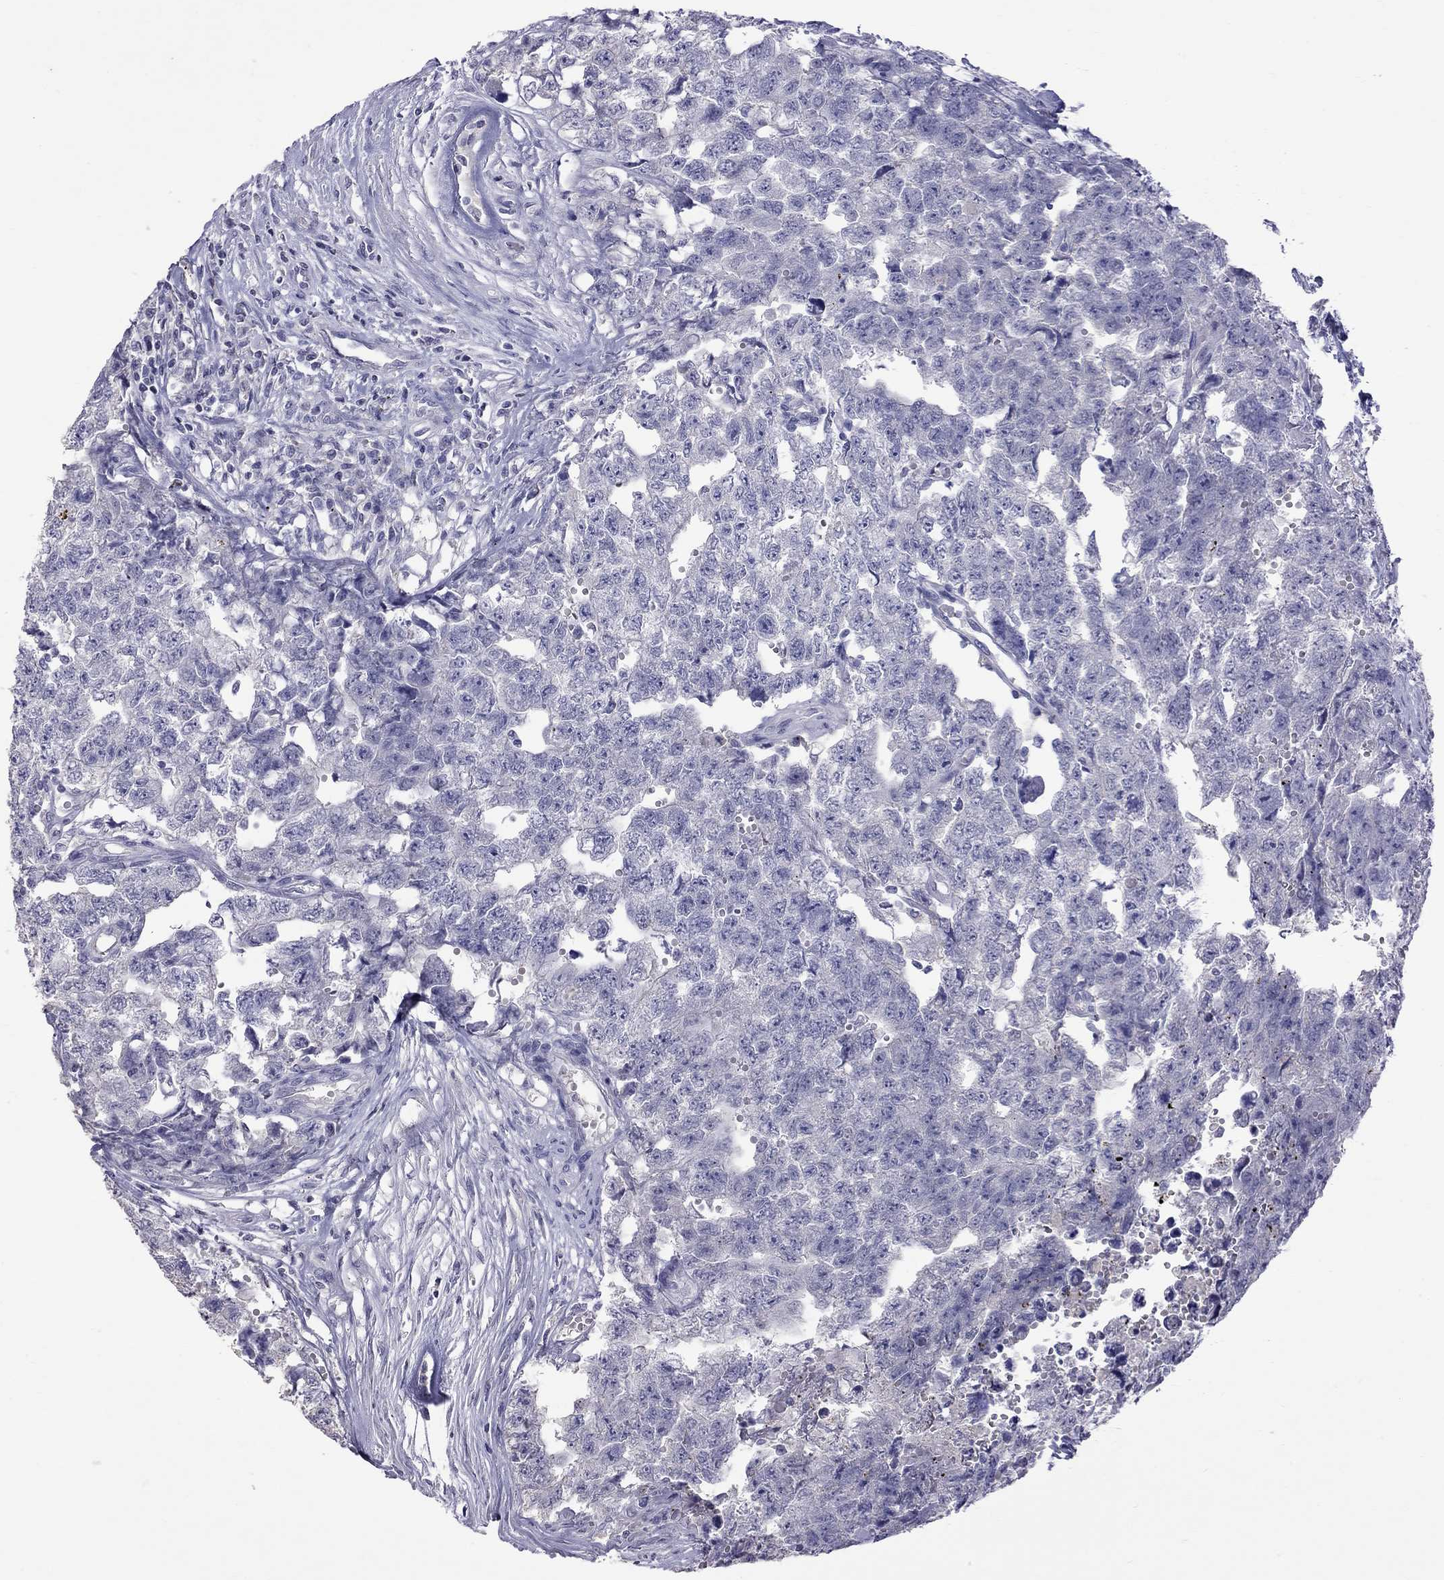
{"staining": {"intensity": "negative", "quantity": "none", "location": "none"}, "tissue": "testis cancer", "cell_type": "Tumor cells", "image_type": "cancer", "snomed": [{"axis": "morphology", "description": "Seminoma, NOS"}, {"axis": "morphology", "description": "Carcinoma, Embryonal, NOS"}, {"axis": "topography", "description": "Testis"}], "caption": "DAB (3,3'-diaminobenzidine) immunohistochemical staining of testis cancer reveals no significant positivity in tumor cells.", "gene": "CFAP91", "patient": {"sex": "male", "age": 22}}